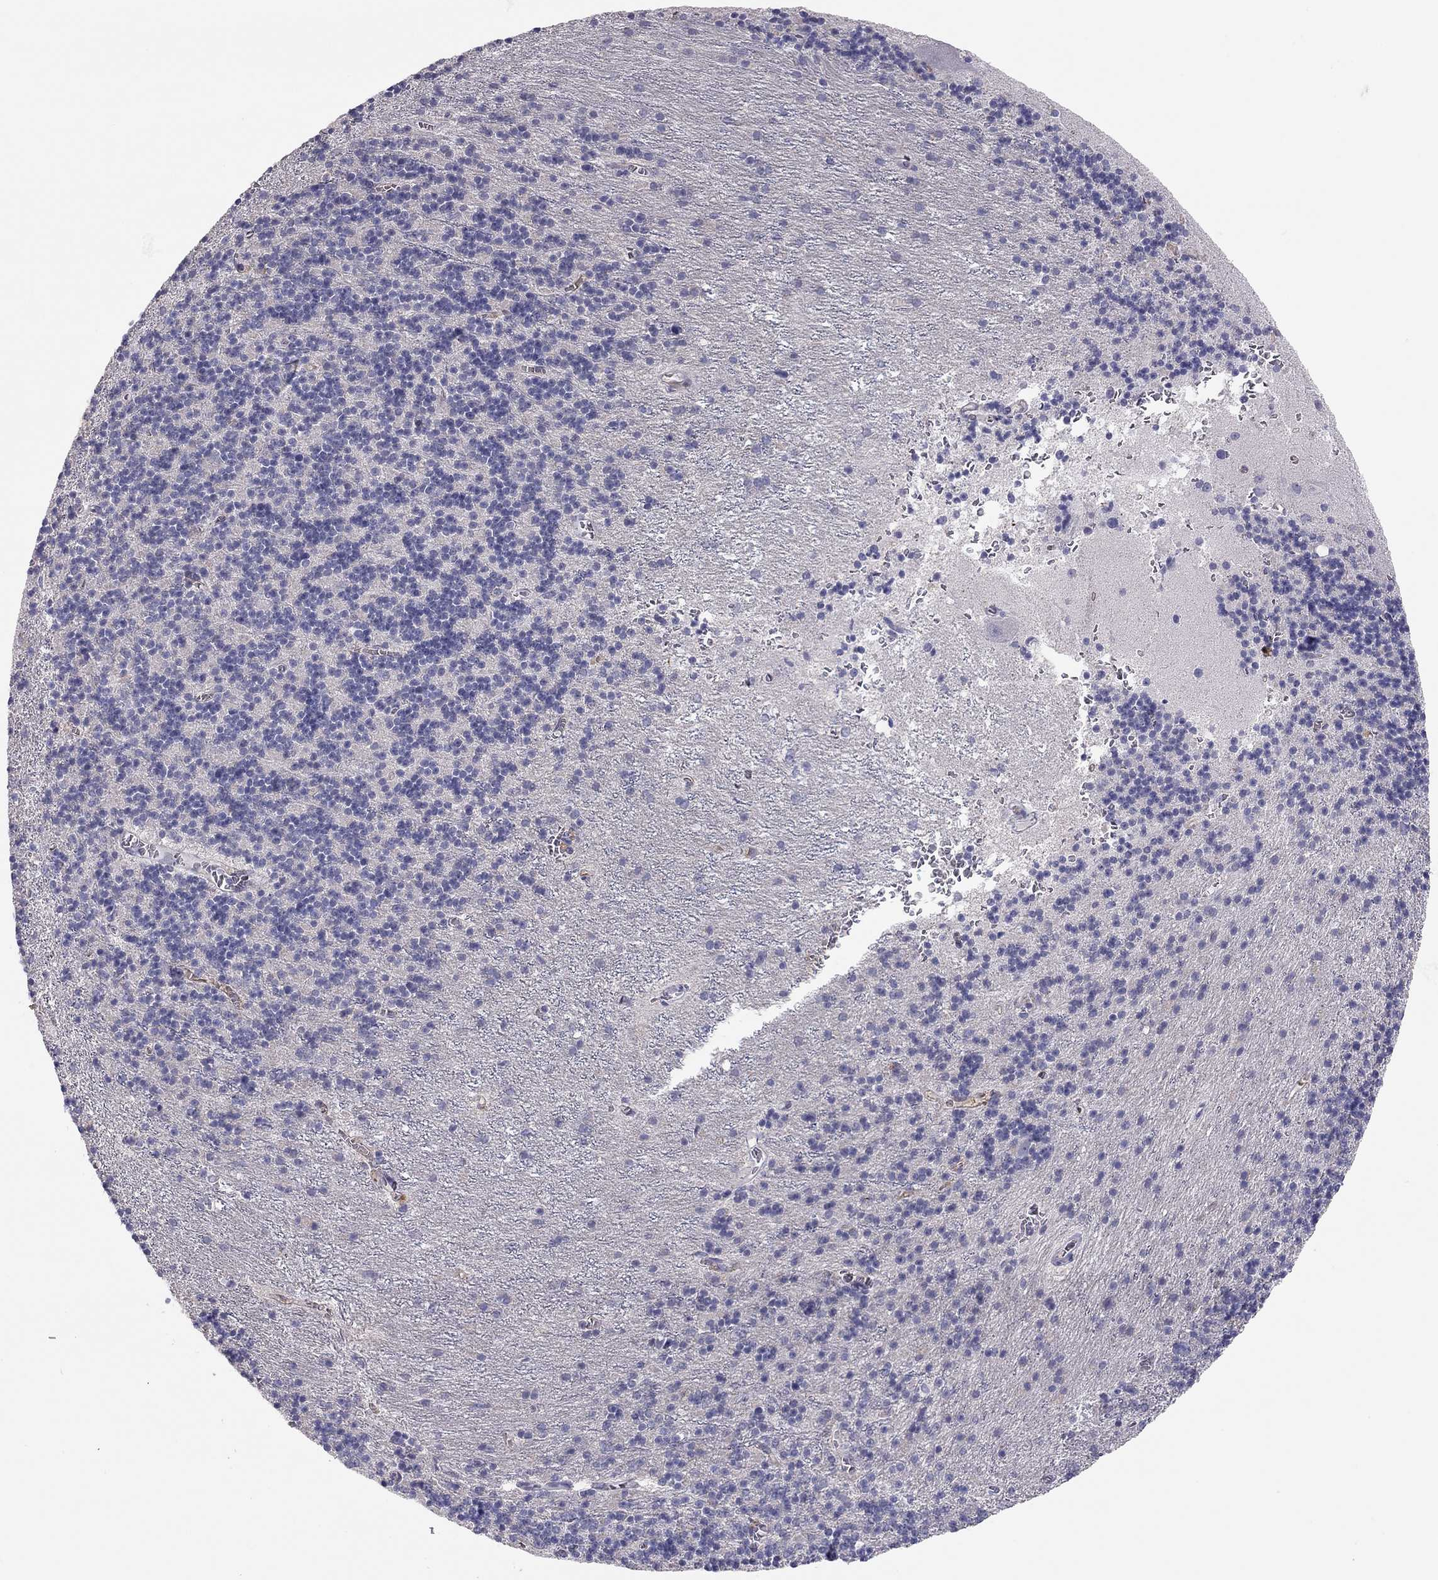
{"staining": {"intensity": "negative", "quantity": "none", "location": "none"}, "tissue": "cerebellum", "cell_type": "Cells in granular layer", "image_type": "normal", "snomed": [{"axis": "morphology", "description": "Normal tissue, NOS"}, {"axis": "topography", "description": "Cerebellum"}], "caption": "This histopathology image is of benign cerebellum stained with immunohistochemistry (IHC) to label a protein in brown with the nuclei are counter-stained blue. There is no staining in cells in granular layer.", "gene": "SCARB1", "patient": {"sex": "male", "age": 70}}